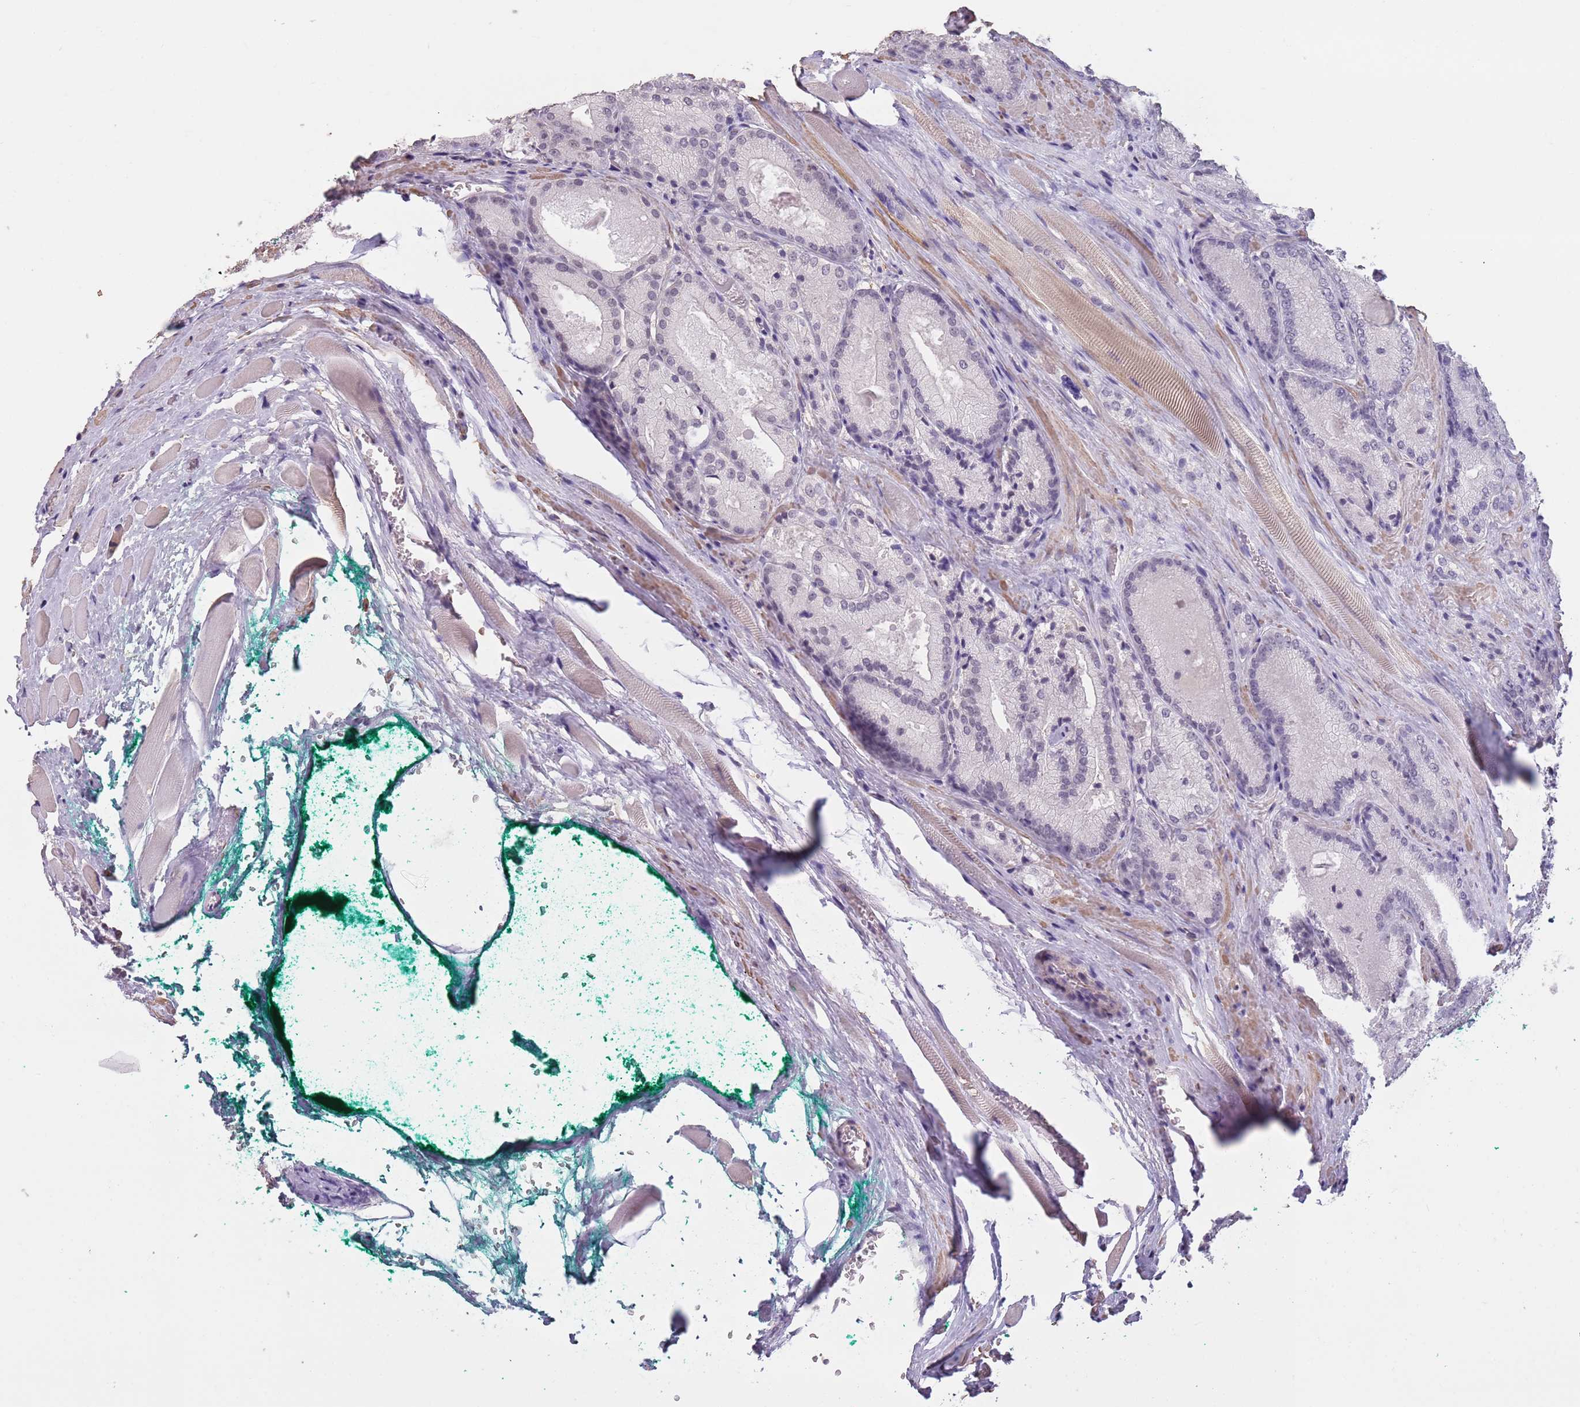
{"staining": {"intensity": "negative", "quantity": "none", "location": "none"}, "tissue": "prostate cancer", "cell_type": "Tumor cells", "image_type": "cancer", "snomed": [{"axis": "morphology", "description": "Adenocarcinoma, Low grade"}, {"axis": "topography", "description": "Prostate"}], "caption": "IHC of prostate cancer demonstrates no expression in tumor cells.", "gene": "SUN5", "patient": {"sex": "male", "age": 74}}